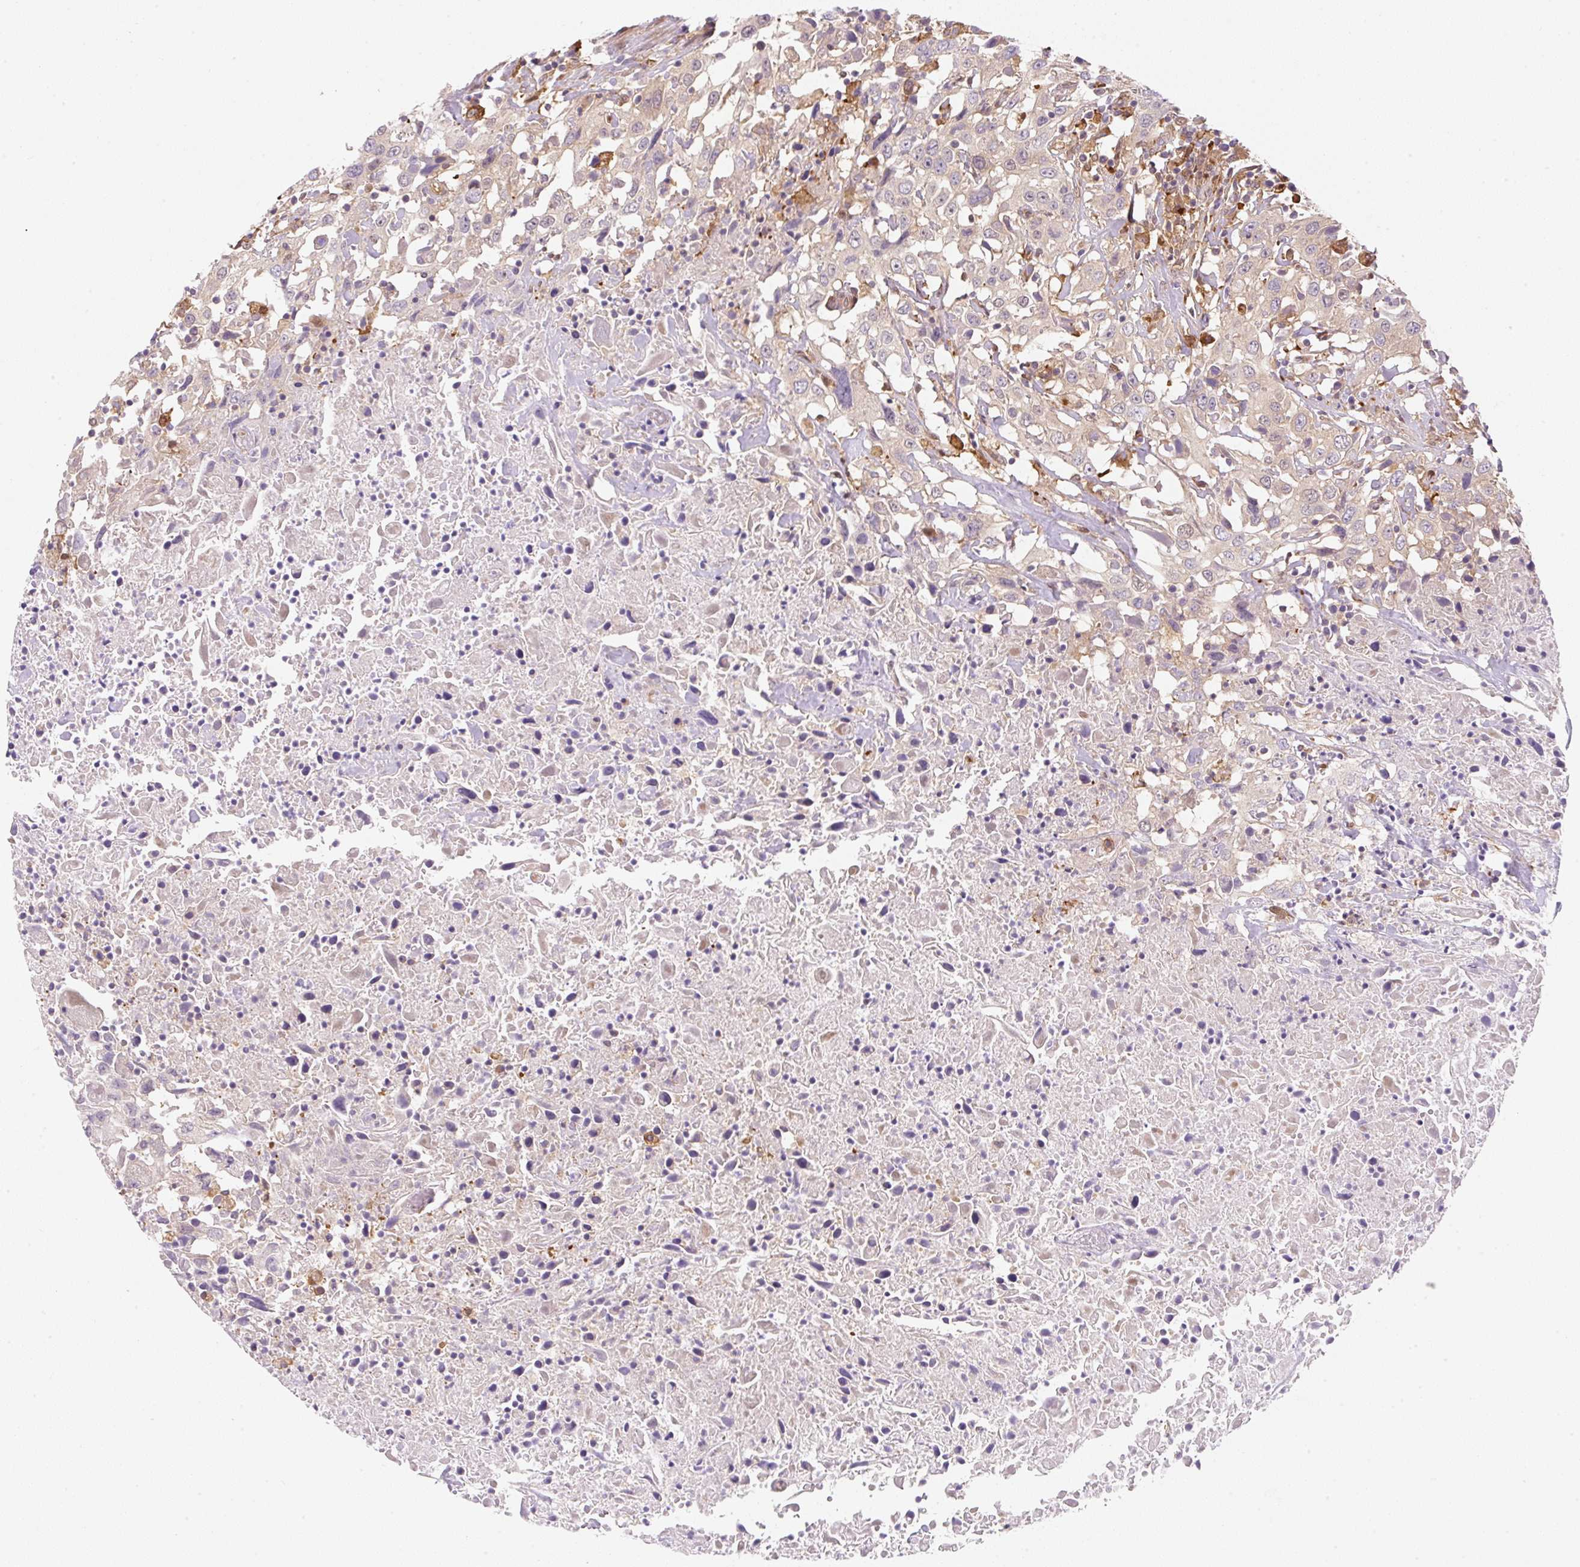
{"staining": {"intensity": "negative", "quantity": "none", "location": "none"}, "tissue": "urothelial cancer", "cell_type": "Tumor cells", "image_type": "cancer", "snomed": [{"axis": "morphology", "description": "Urothelial carcinoma, High grade"}, {"axis": "topography", "description": "Urinary bladder"}], "caption": "Tumor cells show no significant protein expression in high-grade urothelial carcinoma.", "gene": "OMA1", "patient": {"sex": "male", "age": 61}}